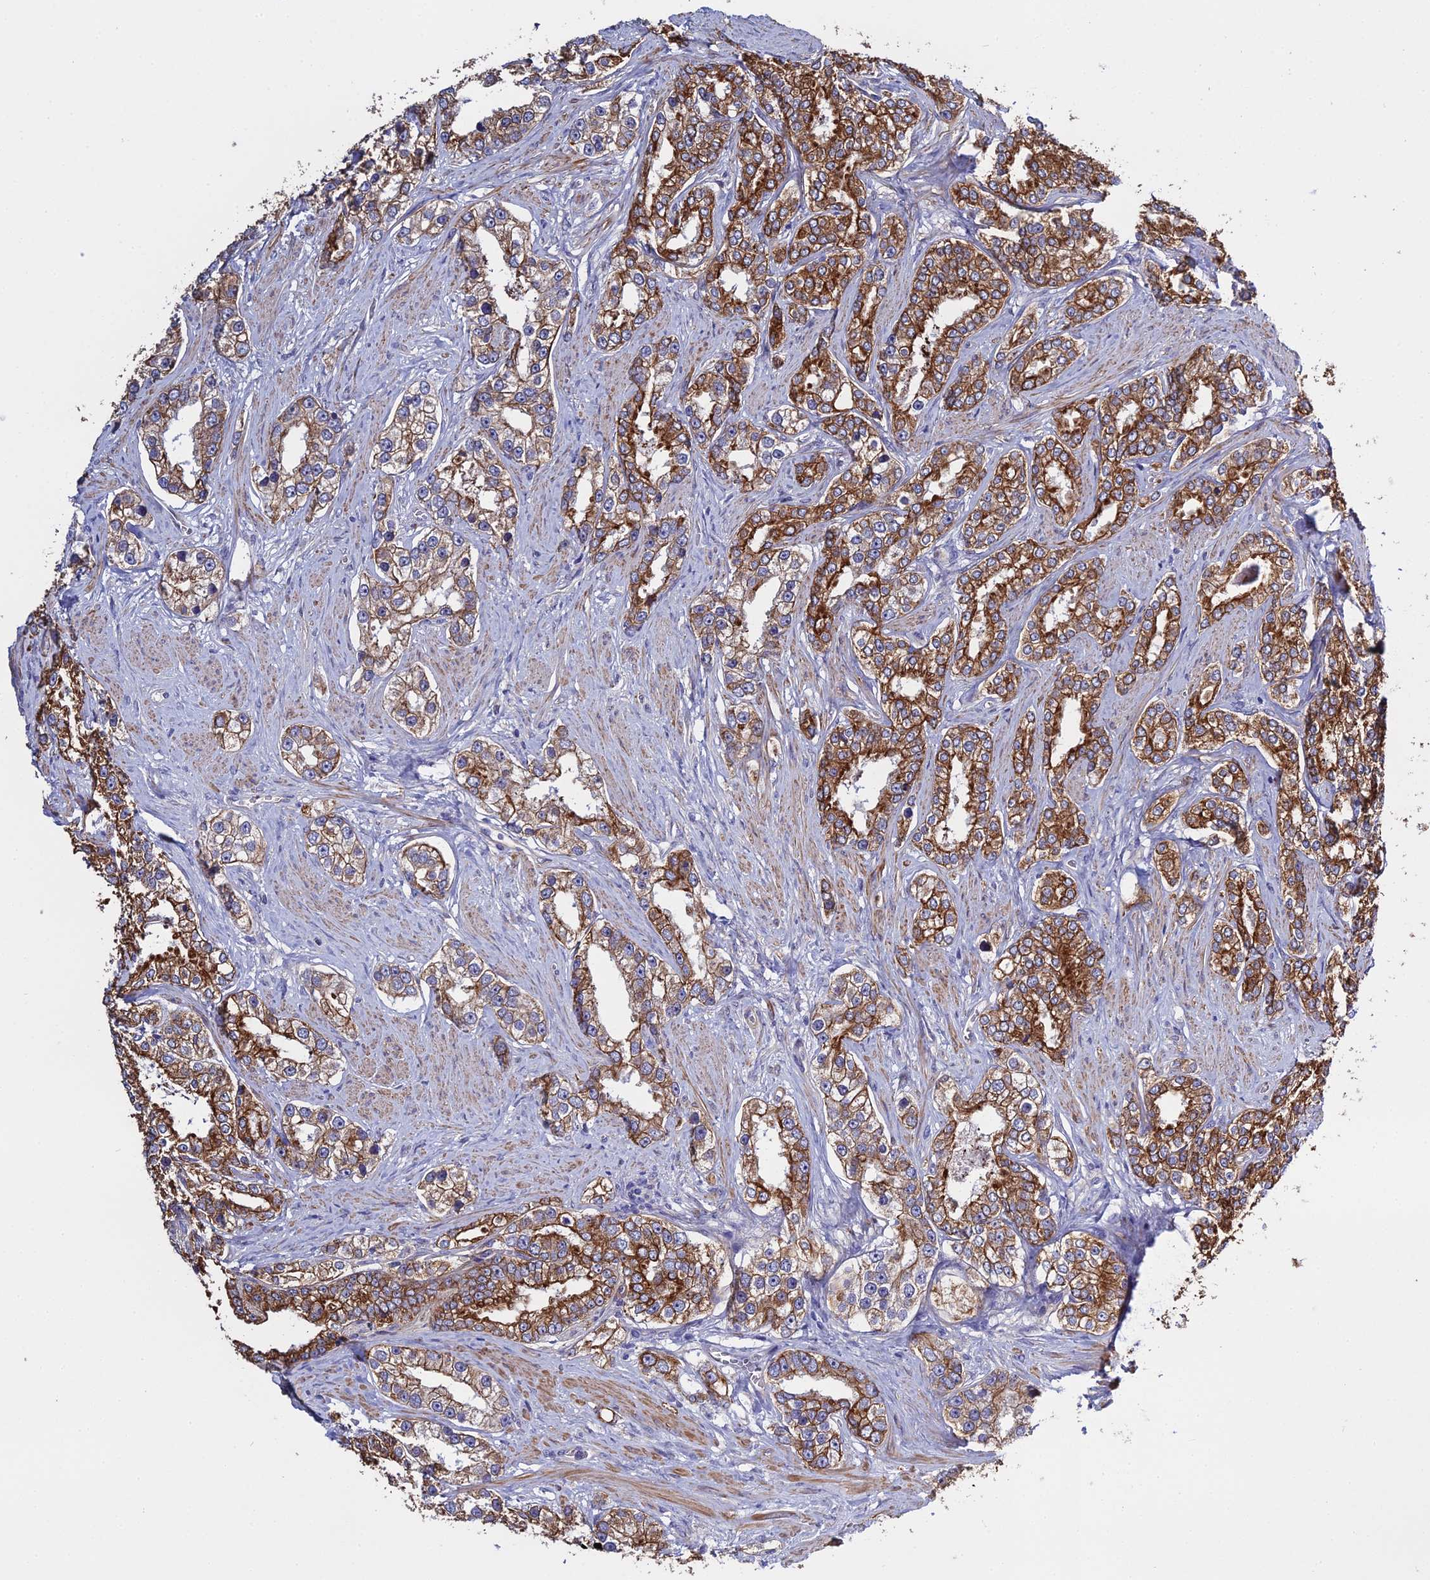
{"staining": {"intensity": "strong", "quantity": ">75%", "location": "cytoplasmic/membranous"}, "tissue": "prostate cancer", "cell_type": "Tumor cells", "image_type": "cancer", "snomed": [{"axis": "morphology", "description": "Normal tissue, NOS"}, {"axis": "morphology", "description": "Adenocarcinoma, High grade"}, {"axis": "topography", "description": "Prostate"}], "caption": "Protein expression analysis of human prostate cancer (adenocarcinoma (high-grade)) reveals strong cytoplasmic/membranous positivity in approximately >75% of tumor cells.", "gene": "LZTS2", "patient": {"sex": "male", "age": 83}}